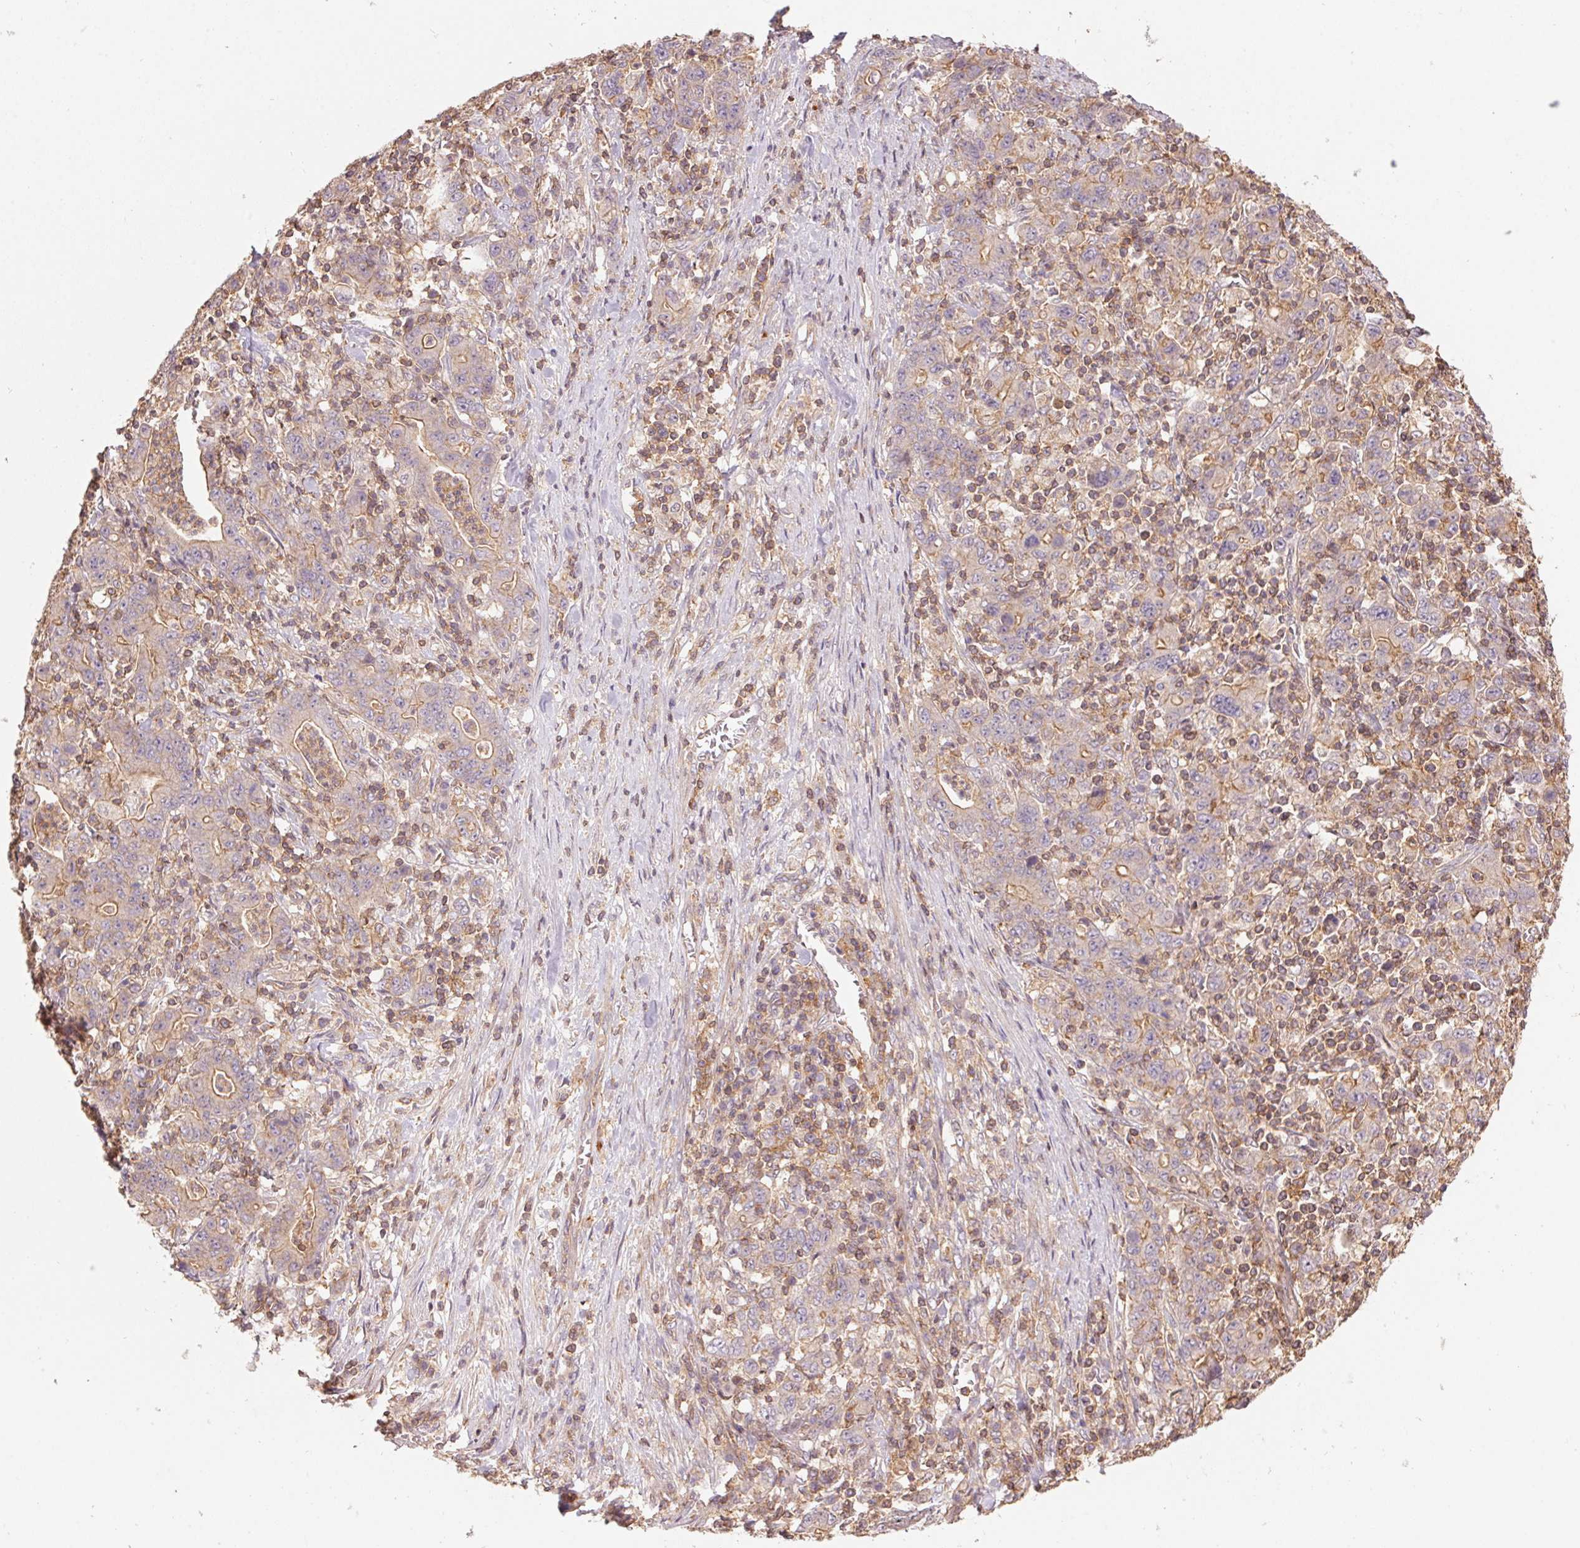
{"staining": {"intensity": "moderate", "quantity": "<25%", "location": "cytoplasmic/membranous"}, "tissue": "stomach cancer", "cell_type": "Tumor cells", "image_type": "cancer", "snomed": [{"axis": "morphology", "description": "Adenocarcinoma, NOS"}, {"axis": "topography", "description": "Stomach, upper"}], "caption": "A brown stain highlights moderate cytoplasmic/membranous positivity of a protein in stomach adenocarcinoma tumor cells.", "gene": "TUBA3D", "patient": {"sex": "male", "age": 69}}